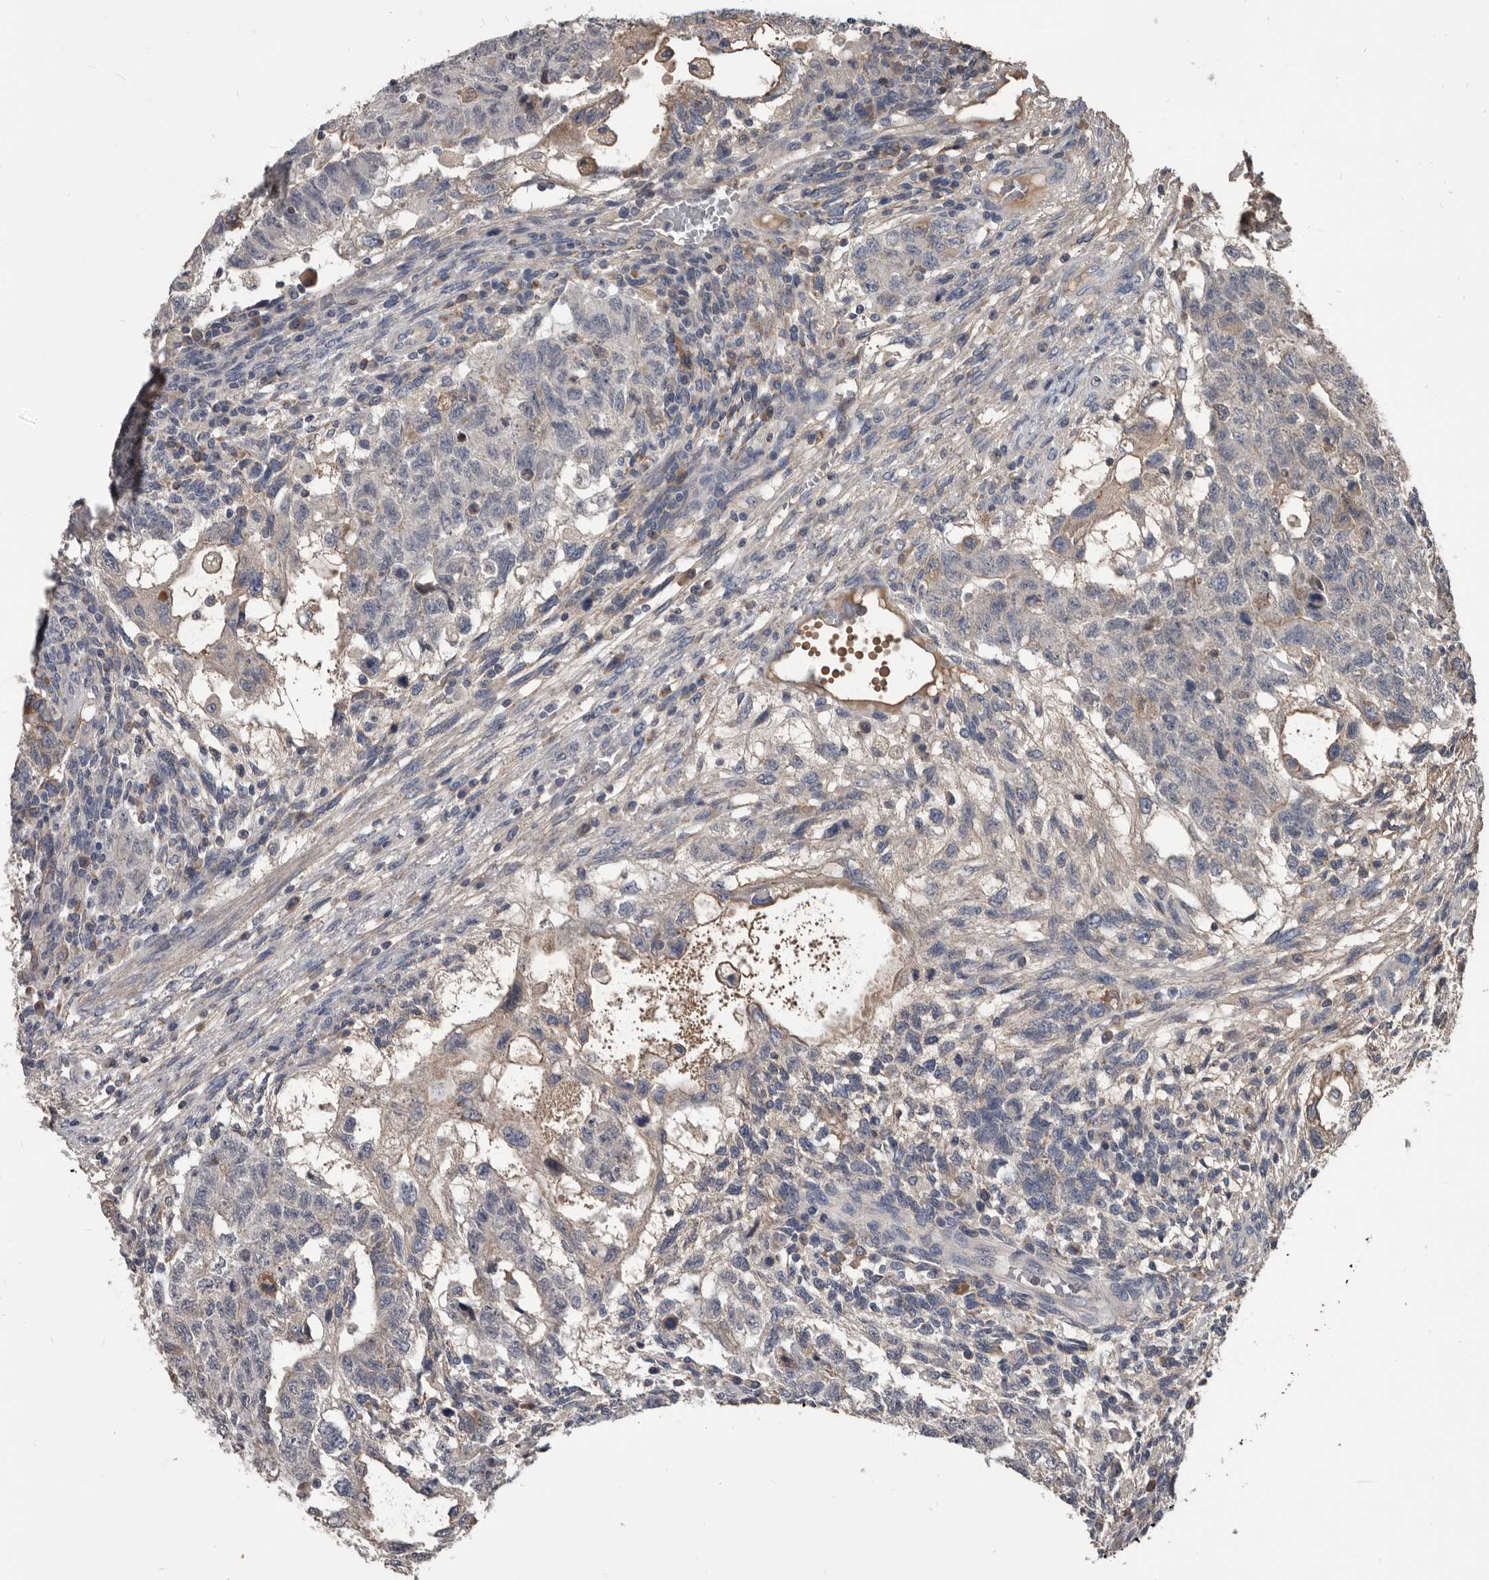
{"staining": {"intensity": "negative", "quantity": "none", "location": "none"}, "tissue": "testis cancer", "cell_type": "Tumor cells", "image_type": "cancer", "snomed": [{"axis": "morphology", "description": "Normal tissue, NOS"}, {"axis": "morphology", "description": "Carcinoma, Embryonal, NOS"}, {"axis": "topography", "description": "Testis"}], "caption": "High magnification brightfield microscopy of testis cancer (embryonal carcinoma) stained with DAB (3,3'-diaminobenzidine) (brown) and counterstained with hematoxylin (blue): tumor cells show no significant staining.", "gene": "ALDH5A1", "patient": {"sex": "male", "age": 36}}